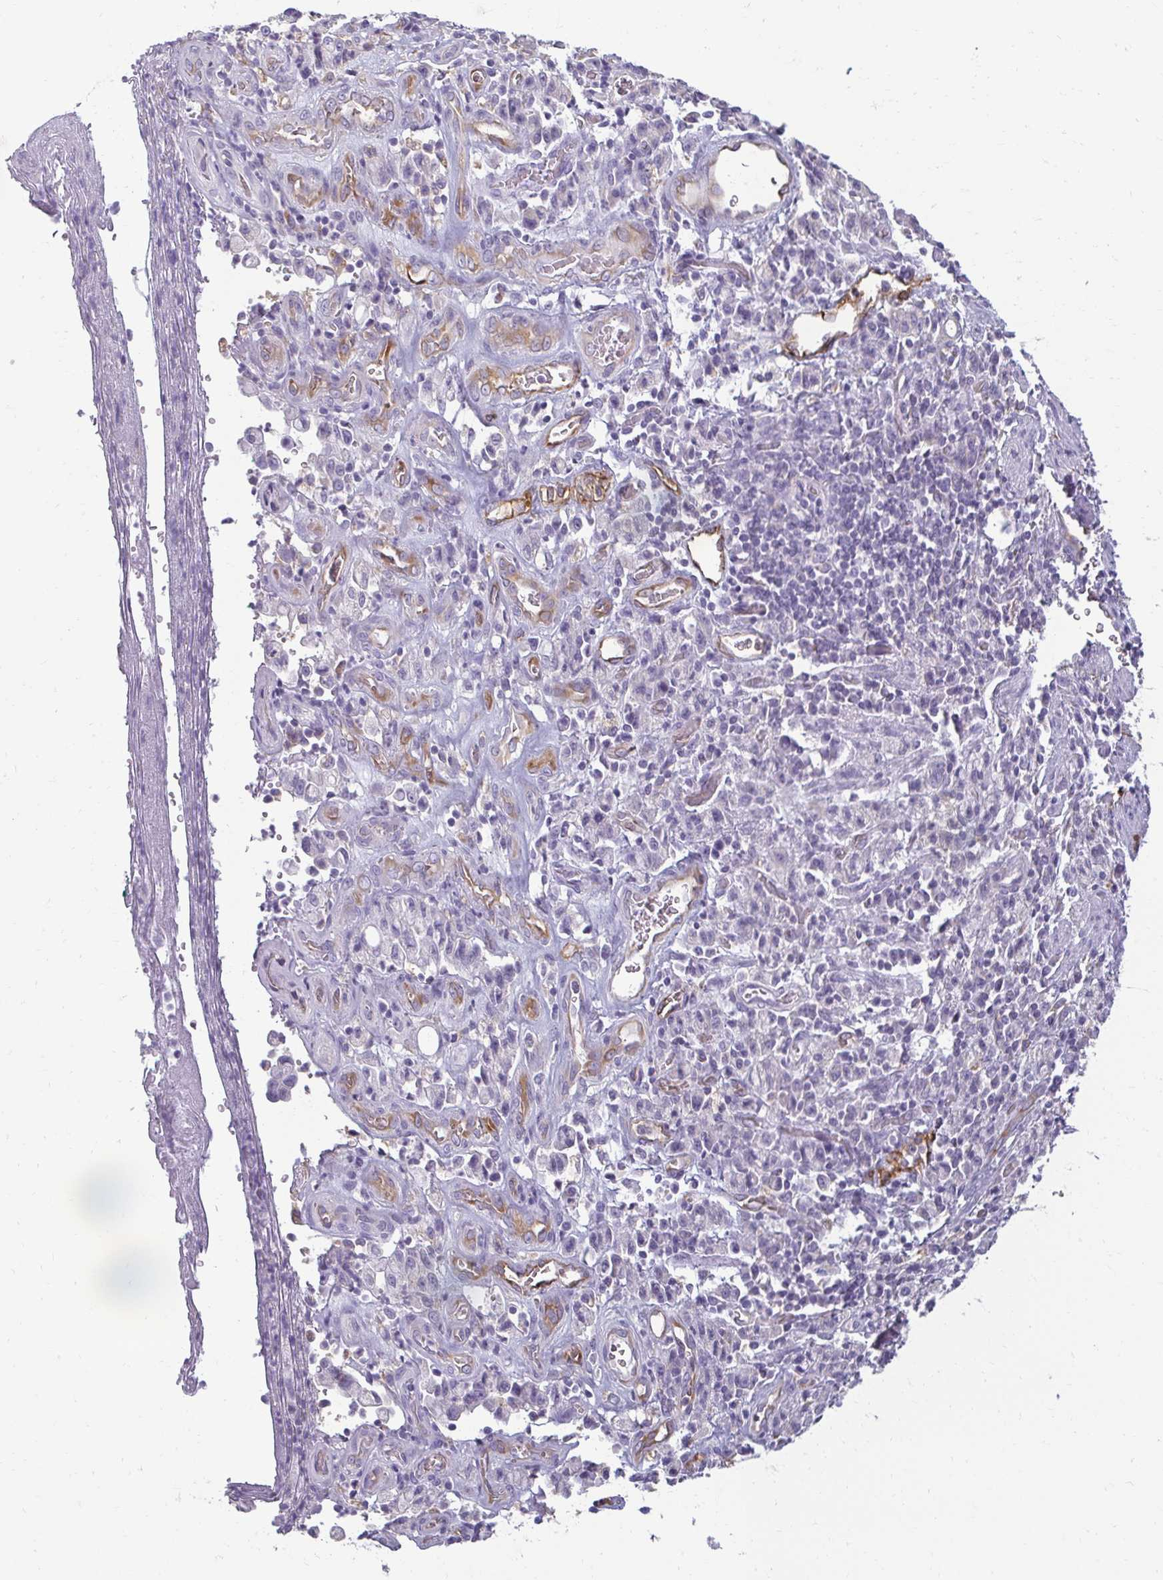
{"staining": {"intensity": "negative", "quantity": "none", "location": "none"}, "tissue": "stomach cancer", "cell_type": "Tumor cells", "image_type": "cancer", "snomed": [{"axis": "morphology", "description": "Adenocarcinoma, NOS"}, {"axis": "topography", "description": "Stomach"}], "caption": "High magnification brightfield microscopy of stomach cancer (adenocarcinoma) stained with DAB (brown) and counterstained with hematoxylin (blue): tumor cells show no significant expression.", "gene": "PDE2A", "patient": {"sex": "male", "age": 77}}